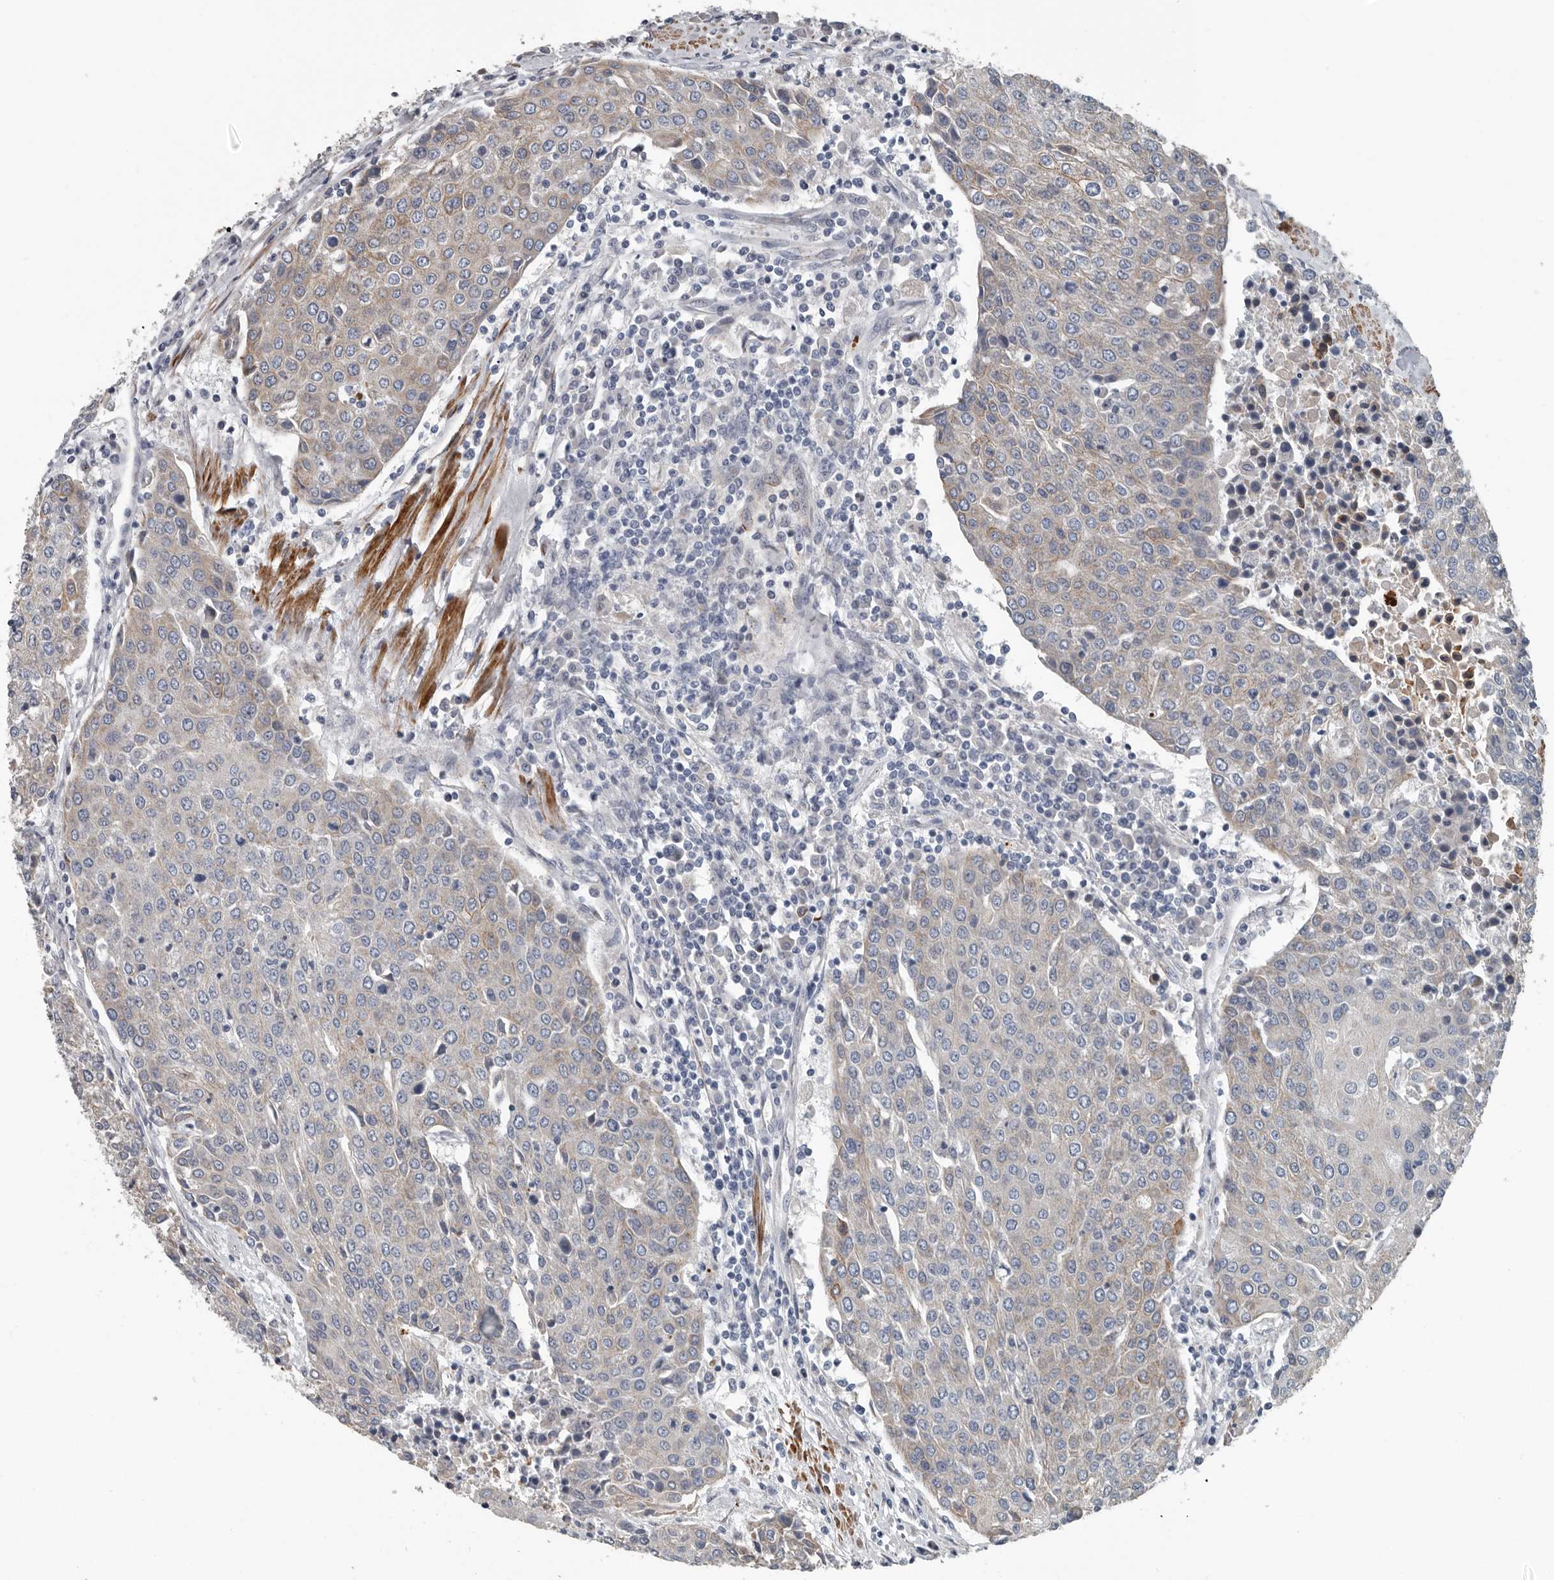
{"staining": {"intensity": "weak", "quantity": "<25%", "location": "cytoplasmic/membranous"}, "tissue": "urothelial cancer", "cell_type": "Tumor cells", "image_type": "cancer", "snomed": [{"axis": "morphology", "description": "Urothelial carcinoma, High grade"}, {"axis": "topography", "description": "Urinary bladder"}], "caption": "Protein analysis of urothelial carcinoma (high-grade) displays no significant expression in tumor cells.", "gene": "DPY19L4", "patient": {"sex": "female", "age": 85}}